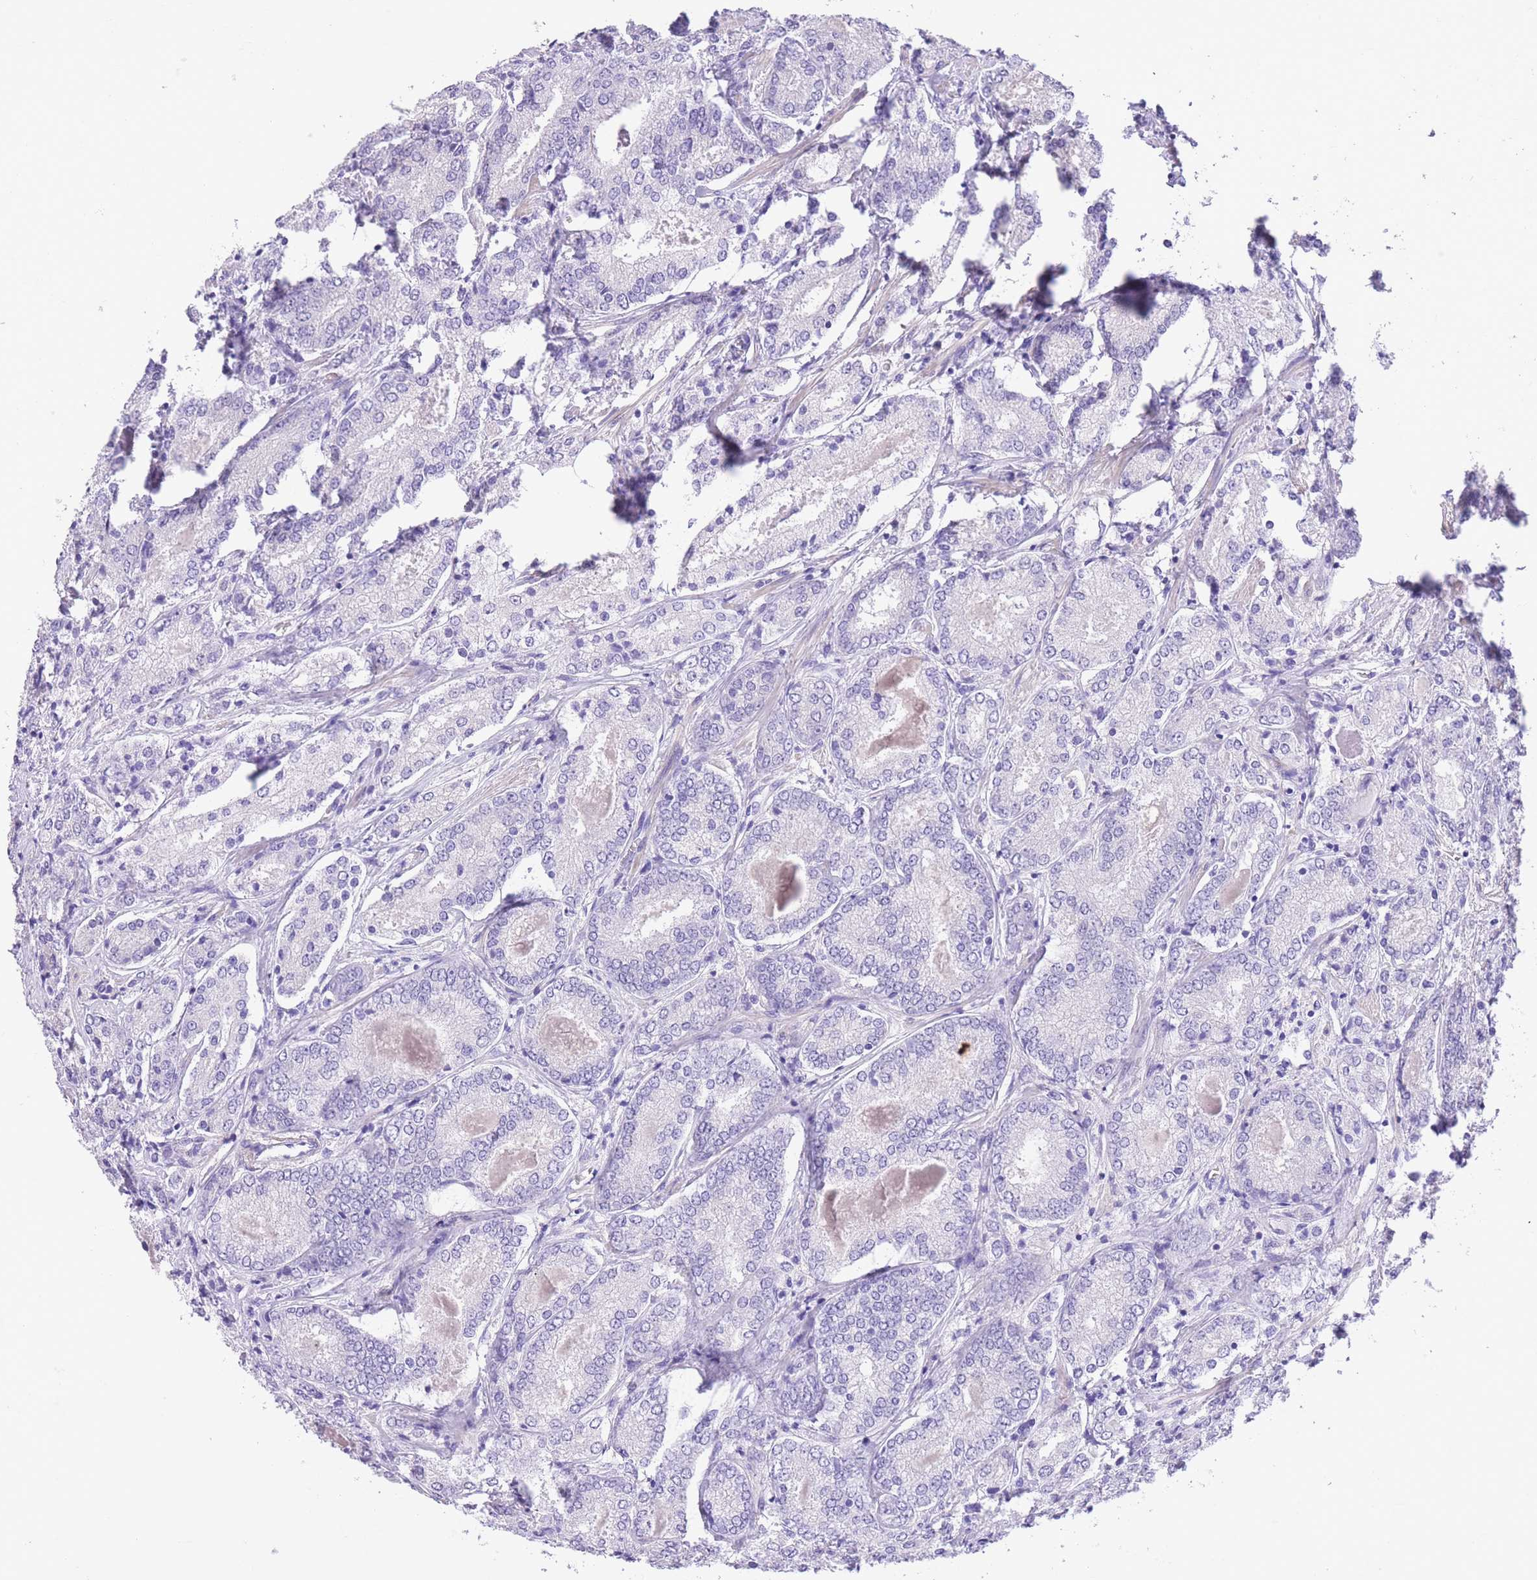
{"staining": {"intensity": "negative", "quantity": "none", "location": "none"}, "tissue": "prostate cancer", "cell_type": "Tumor cells", "image_type": "cancer", "snomed": [{"axis": "morphology", "description": "Adenocarcinoma, High grade"}, {"axis": "topography", "description": "Prostate"}], "caption": "Tumor cells are negative for brown protein staining in prostate cancer.", "gene": "RAI2", "patient": {"sex": "male", "age": 63}}